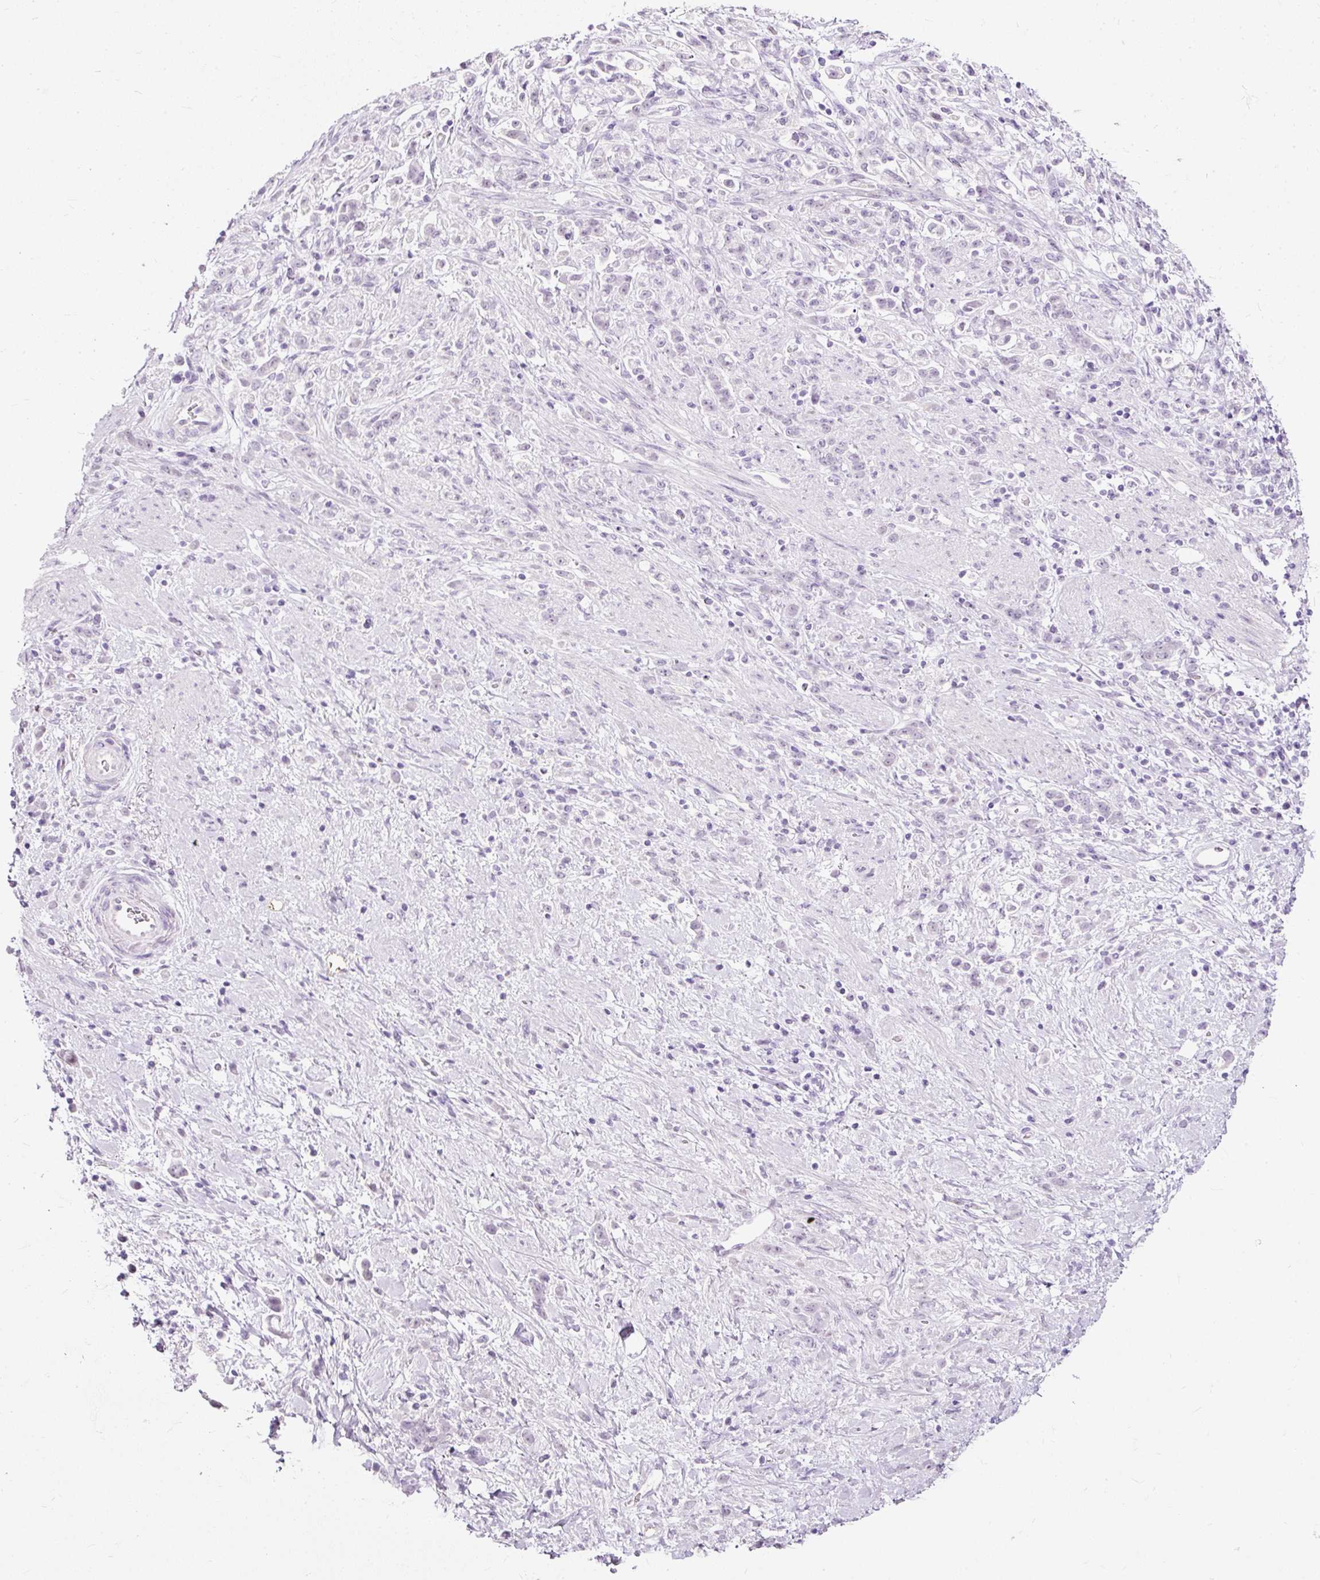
{"staining": {"intensity": "negative", "quantity": "none", "location": "none"}, "tissue": "stomach cancer", "cell_type": "Tumor cells", "image_type": "cancer", "snomed": [{"axis": "morphology", "description": "Adenocarcinoma, NOS"}, {"axis": "topography", "description": "Stomach"}], "caption": "This is a micrograph of immunohistochemistry (IHC) staining of adenocarcinoma (stomach), which shows no positivity in tumor cells.", "gene": "PDE6B", "patient": {"sex": "female", "age": 60}}